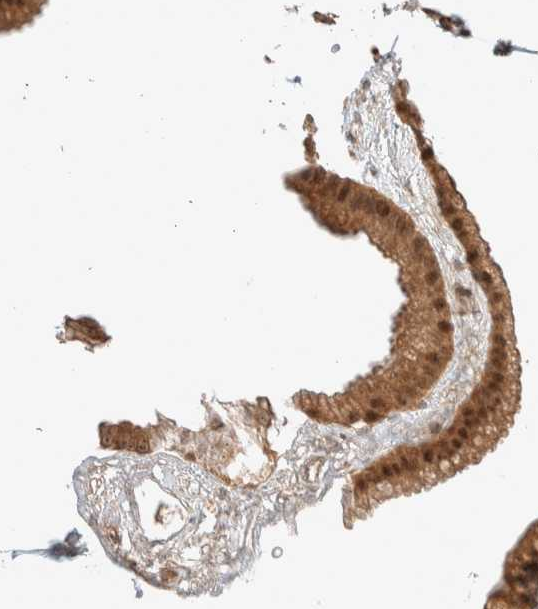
{"staining": {"intensity": "strong", "quantity": ">75%", "location": "cytoplasmic/membranous,nuclear"}, "tissue": "gallbladder", "cell_type": "Glandular cells", "image_type": "normal", "snomed": [{"axis": "morphology", "description": "Normal tissue, NOS"}, {"axis": "topography", "description": "Gallbladder"}], "caption": "Protein expression analysis of normal gallbladder reveals strong cytoplasmic/membranous,nuclear expression in about >75% of glandular cells. Nuclei are stained in blue.", "gene": "THRA", "patient": {"sex": "female", "age": 64}}